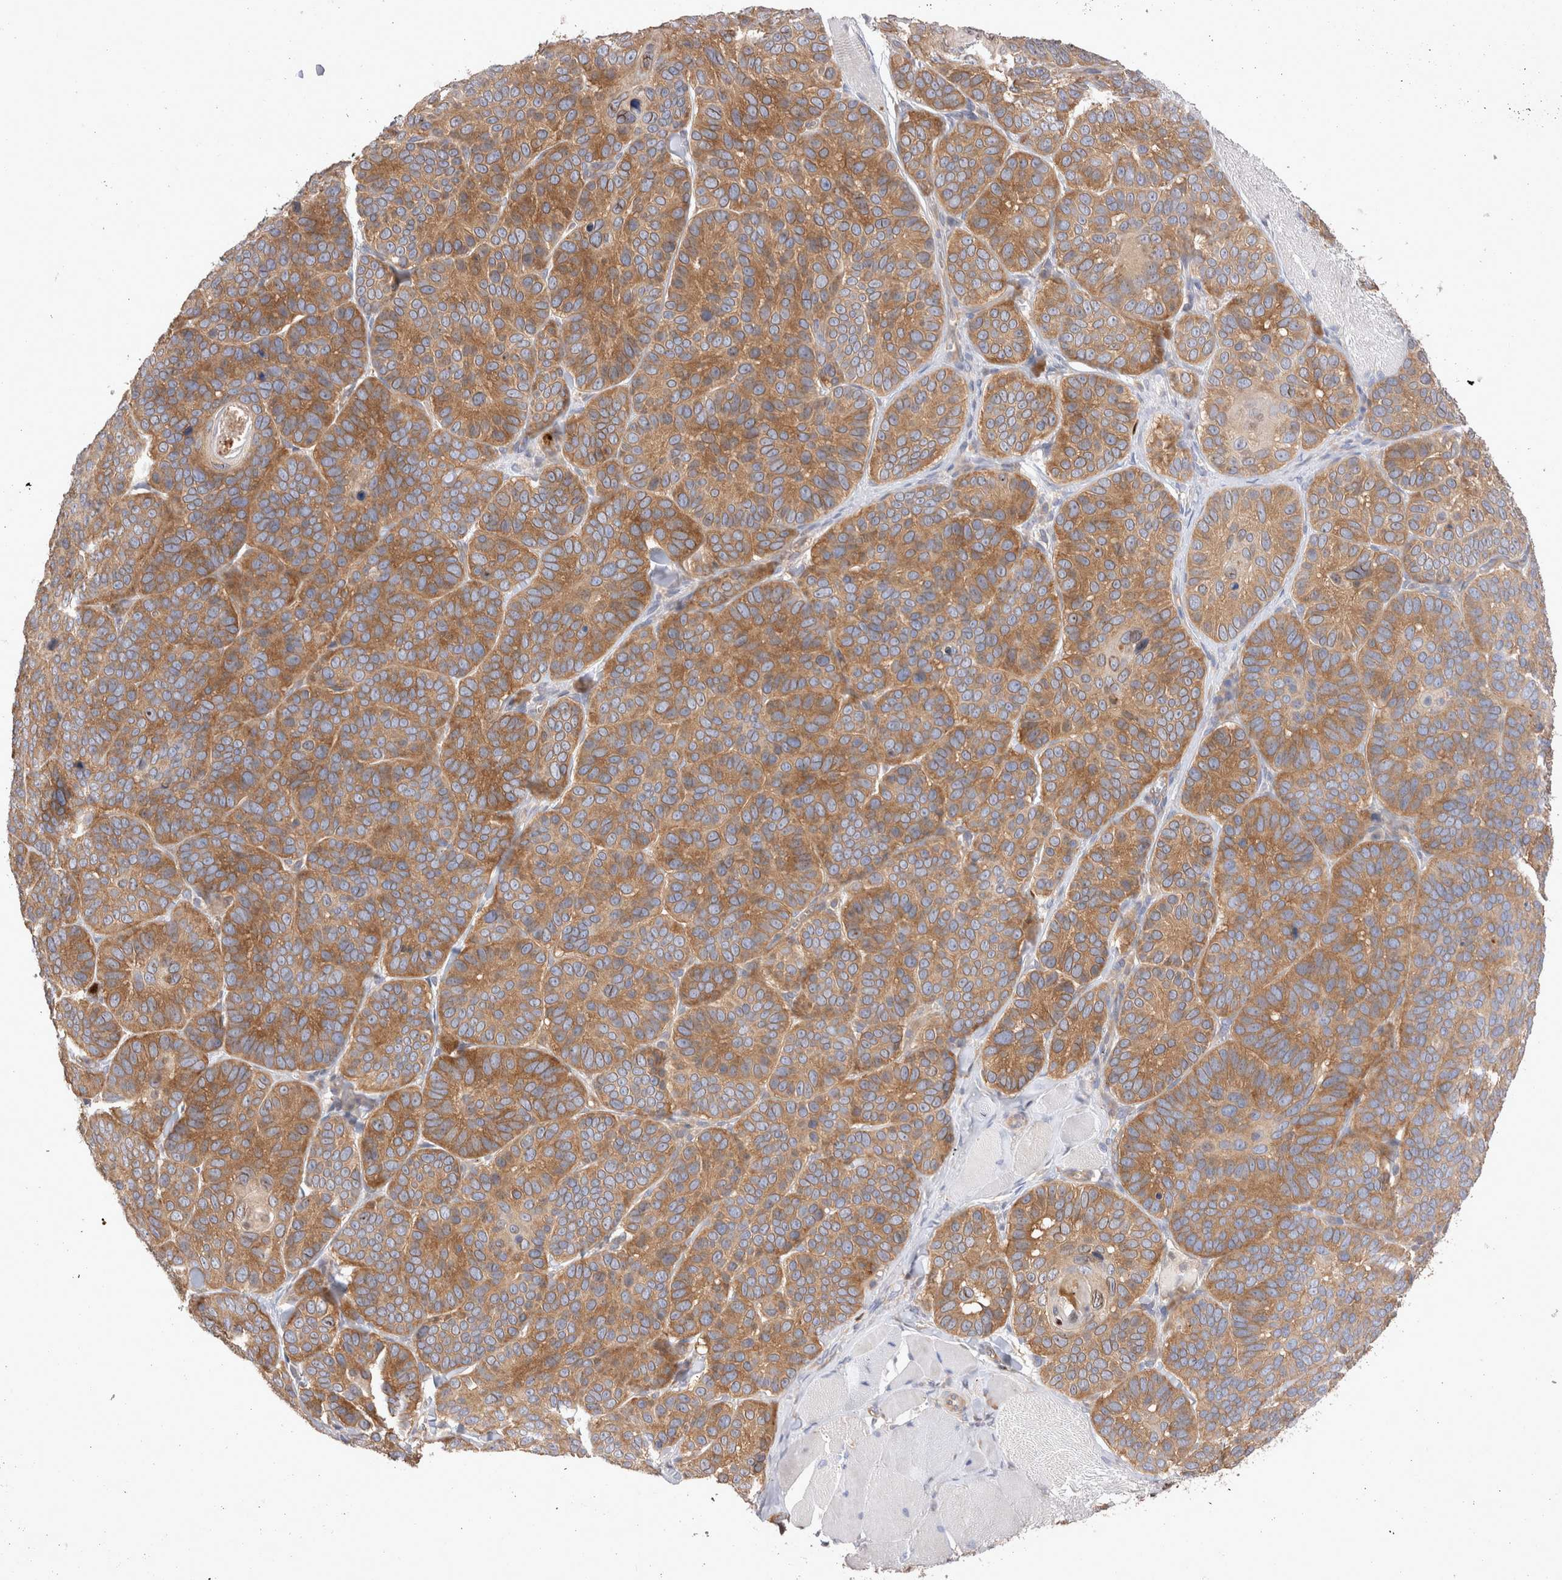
{"staining": {"intensity": "moderate", "quantity": ">75%", "location": "cytoplasmic/membranous"}, "tissue": "skin cancer", "cell_type": "Tumor cells", "image_type": "cancer", "snomed": [{"axis": "morphology", "description": "Basal cell carcinoma"}, {"axis": "topography", "description": "Skin"}], "caption": "Moderate cytoplasmic/membranous protein staining is identified in approximately >75% of tumor cells in skin cancer.", "gene": "NXT2", "patient": {"sex": "male", "age": 62}}